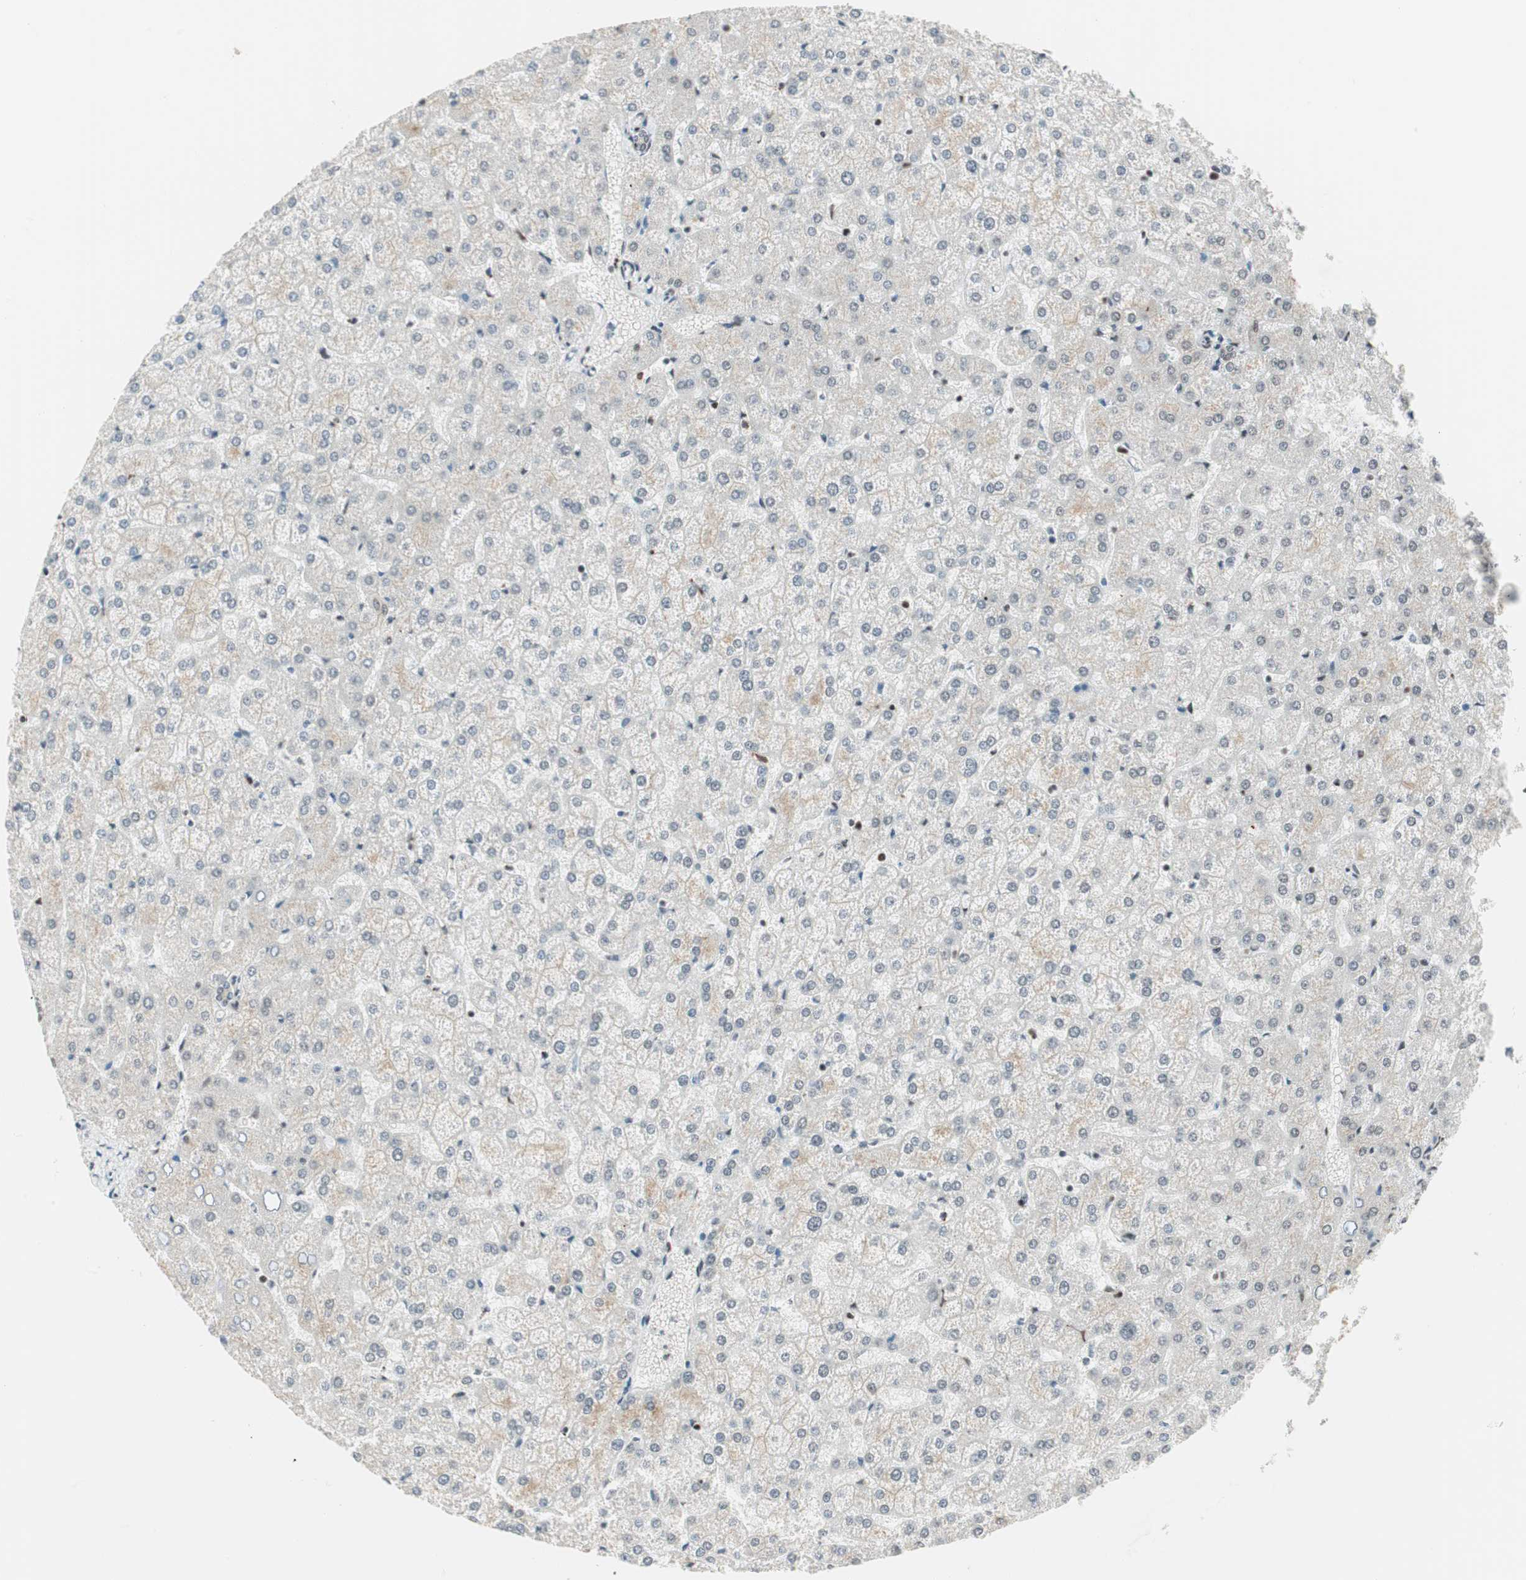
{"staining": {"intensity": "weak", "quantity": "25%-75%", "location": "nuclear"}, "tissue": "liver", "cell_type": "Cholangiocytes", "image_type": "normal", "snomed": [{"axis": "morphology", "description": "Normal tissue, NOS"}, {"axis": "topography", "description": "Liver"}], "caption": "A low amount of weak nuclear staining is present in approximately 25%-75% of cholangiocytes in normal liver.", "gene": "SMARCE1", "patient": {"sex": "female", "age": 32}}